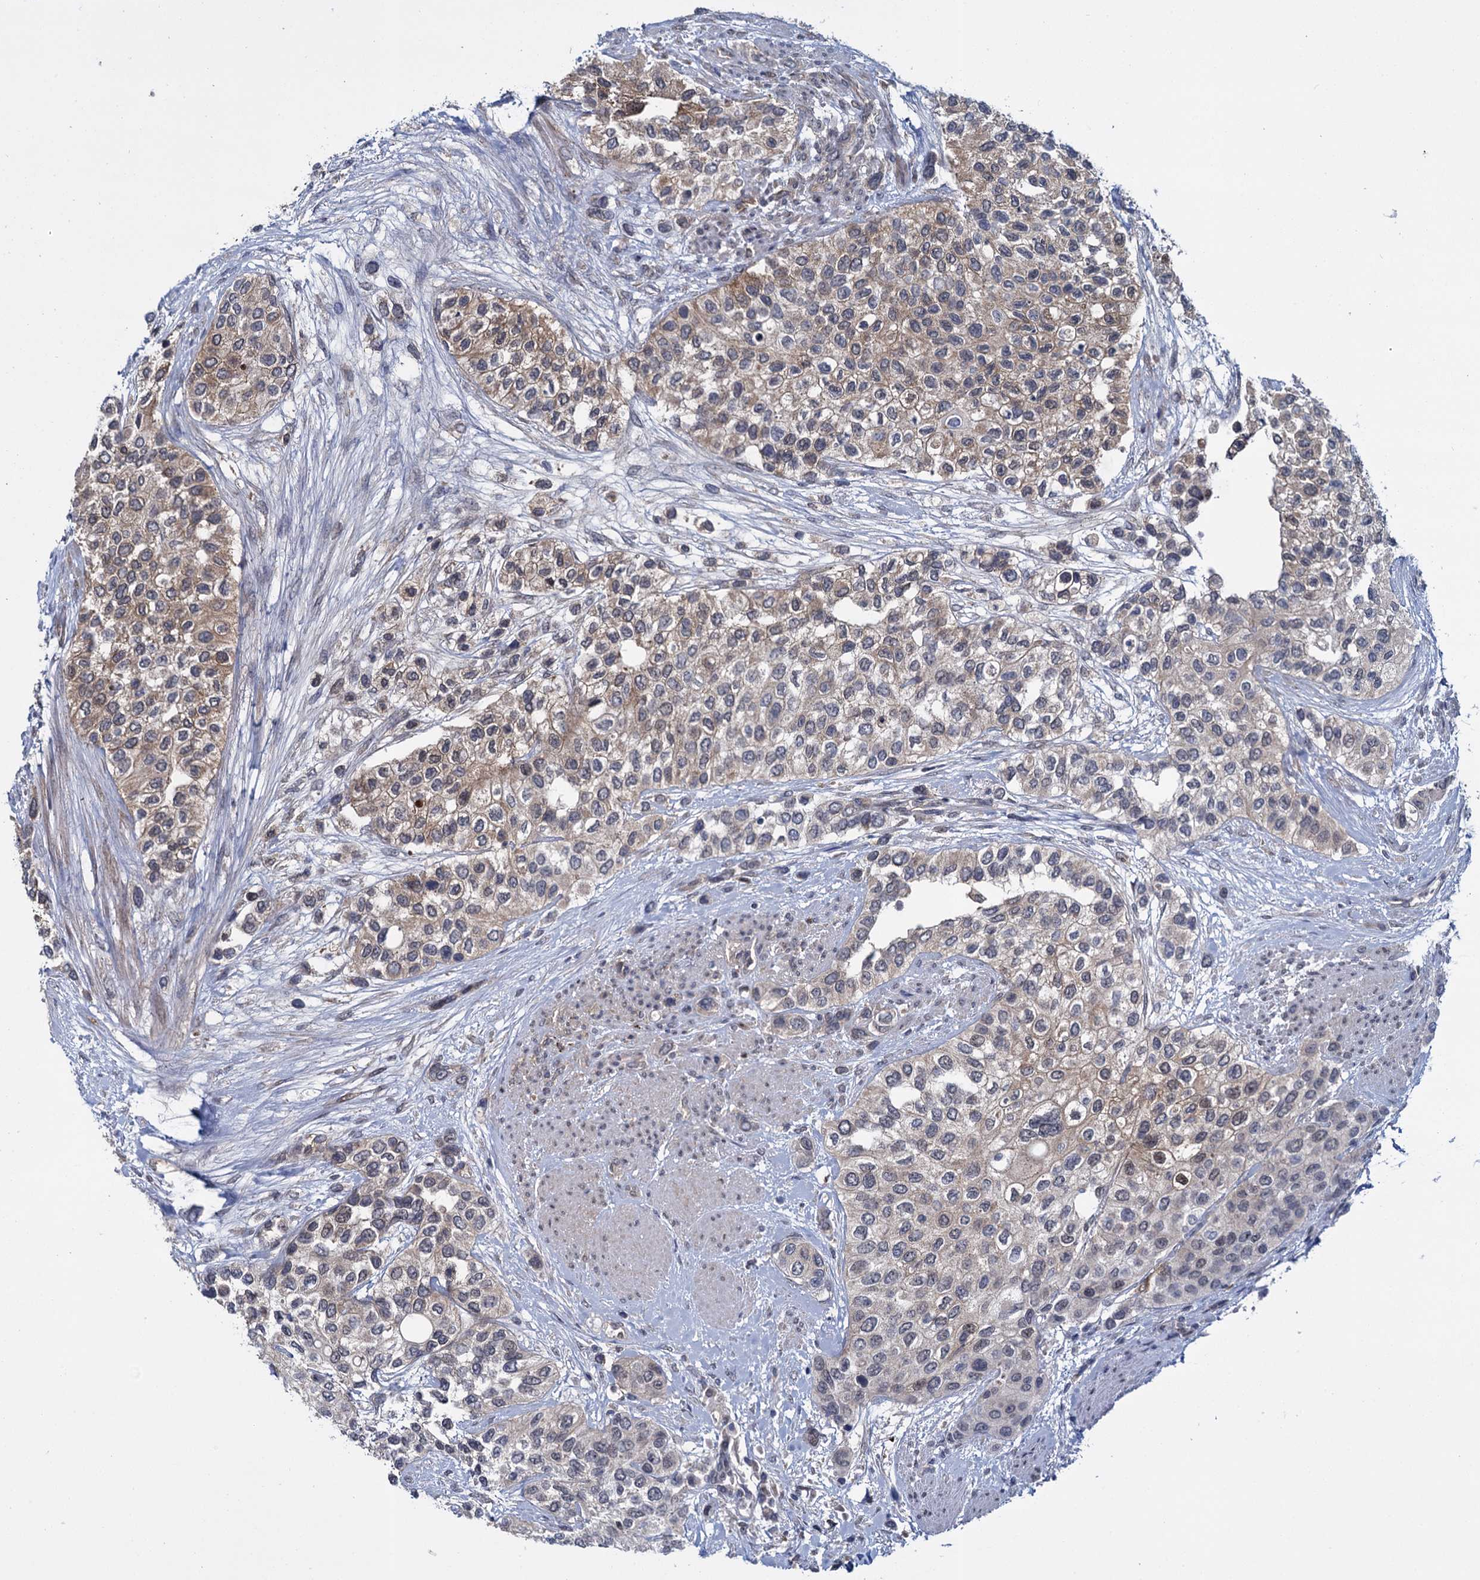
{"staining": {"intensity": "moderate", "quantity": "<25%", "location": "cytoplasmic/membranous"}, "tissue": "urothelial cancer", "cell_type": "Tumor cells", "image_type": "cancer", "snomed": [{"axis": "morphology", "description": "Normal tissue, NOS"}, {"axis": "morphology", "description": "Urothelial carcinoma, High grade"}, {"axis": "topography", "description": "Vascular tissue"}, {"axis": "topography", "description": "Urinary bladder"}], "caption": "High-power microscopy captured an immunohistochemistry photomicrograph of urothelial carcinoma (high-grade), revealing moderate cytoplasmic/membranous expression in approximately <25% of tumor cells. The protein is shown in brown color, while the nuclei are stained blue.", "gene": "GLO1", "patient": {"sex": "female", "age": 56}}